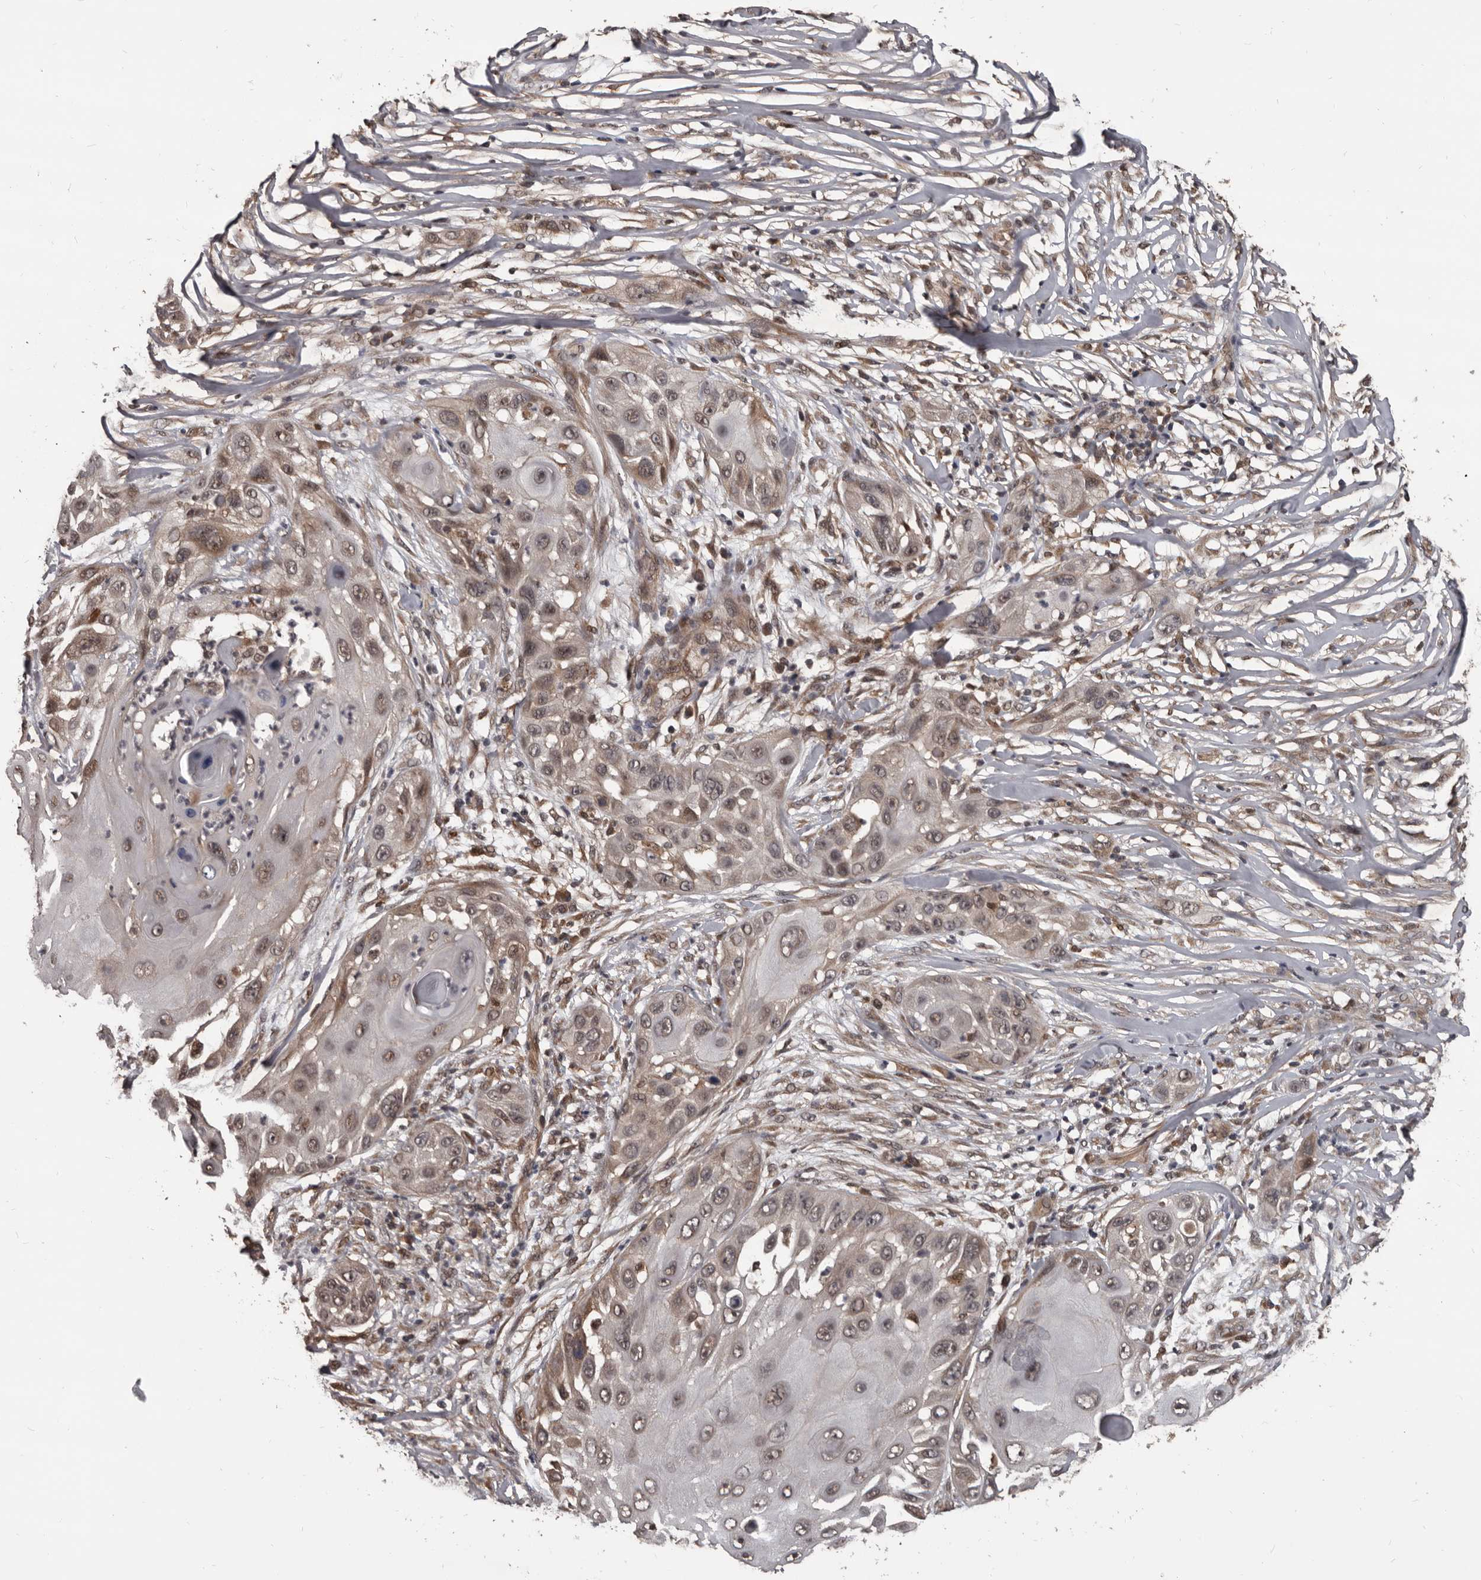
{"staining": {"intensity": "weak", "quantity": "25%-75%", "location": "cytoplasmic/membranous,nuclear"}, "tissue": "skin cancer", "cell_type": "Tumor cells", "image_type": "cancer", "snomed": [{"axis": "morphology", "description": "Squamous cell carcinoma, NOS"}, {"axis": "topography", "description": "Skin"}], "caption": "Squamous cell carcinoma (skin) stained with a brown dye displays weak cytoplasmic/membranous and nuclear positive staining in about 25%-75% of tumor cells.", "gene": "AHR", "patient": {"sex": "female", "age": 44}}